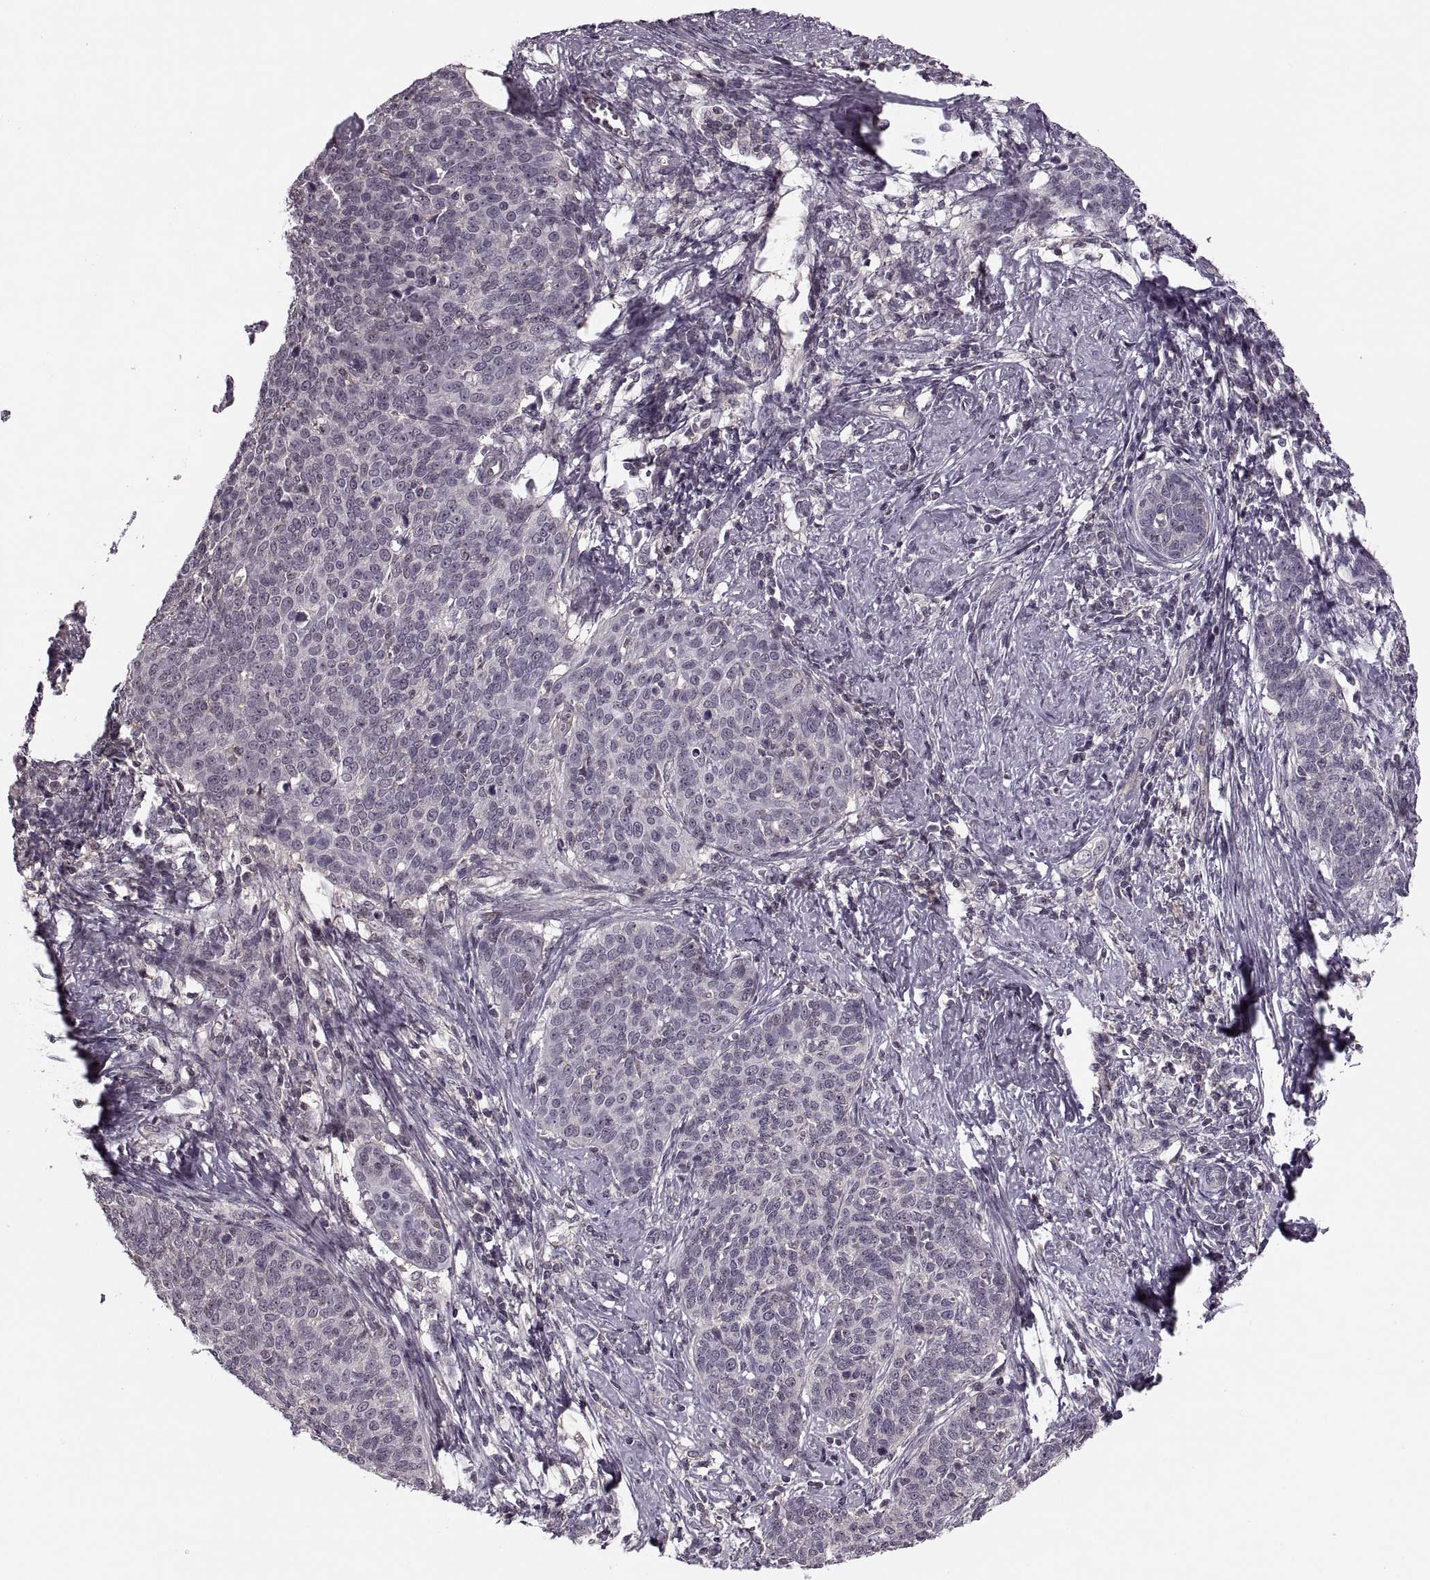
{"staining": {"intensity": "negative", "quantity": "none", "location": "none"}, "tissue": "cervical cancer", "cell_type": "Tumor cells", "image_type": "cancer", "snomed": [{"axis": "morphology", "description": "Squamous cell carcinoma, NOS"}, {"axis": "topography", "description": "Cervix"}], "caption": "A photomicrograph of human cervical squamous cell carcinoma is negative for staining in tumor cells. (Brightfield microscopy of DAB (3,3'-diaminobenzidine) immunohistochemistry at high magnification).", "gene": "LUZP2", "patient": {"sex": "female", "age": 39}}